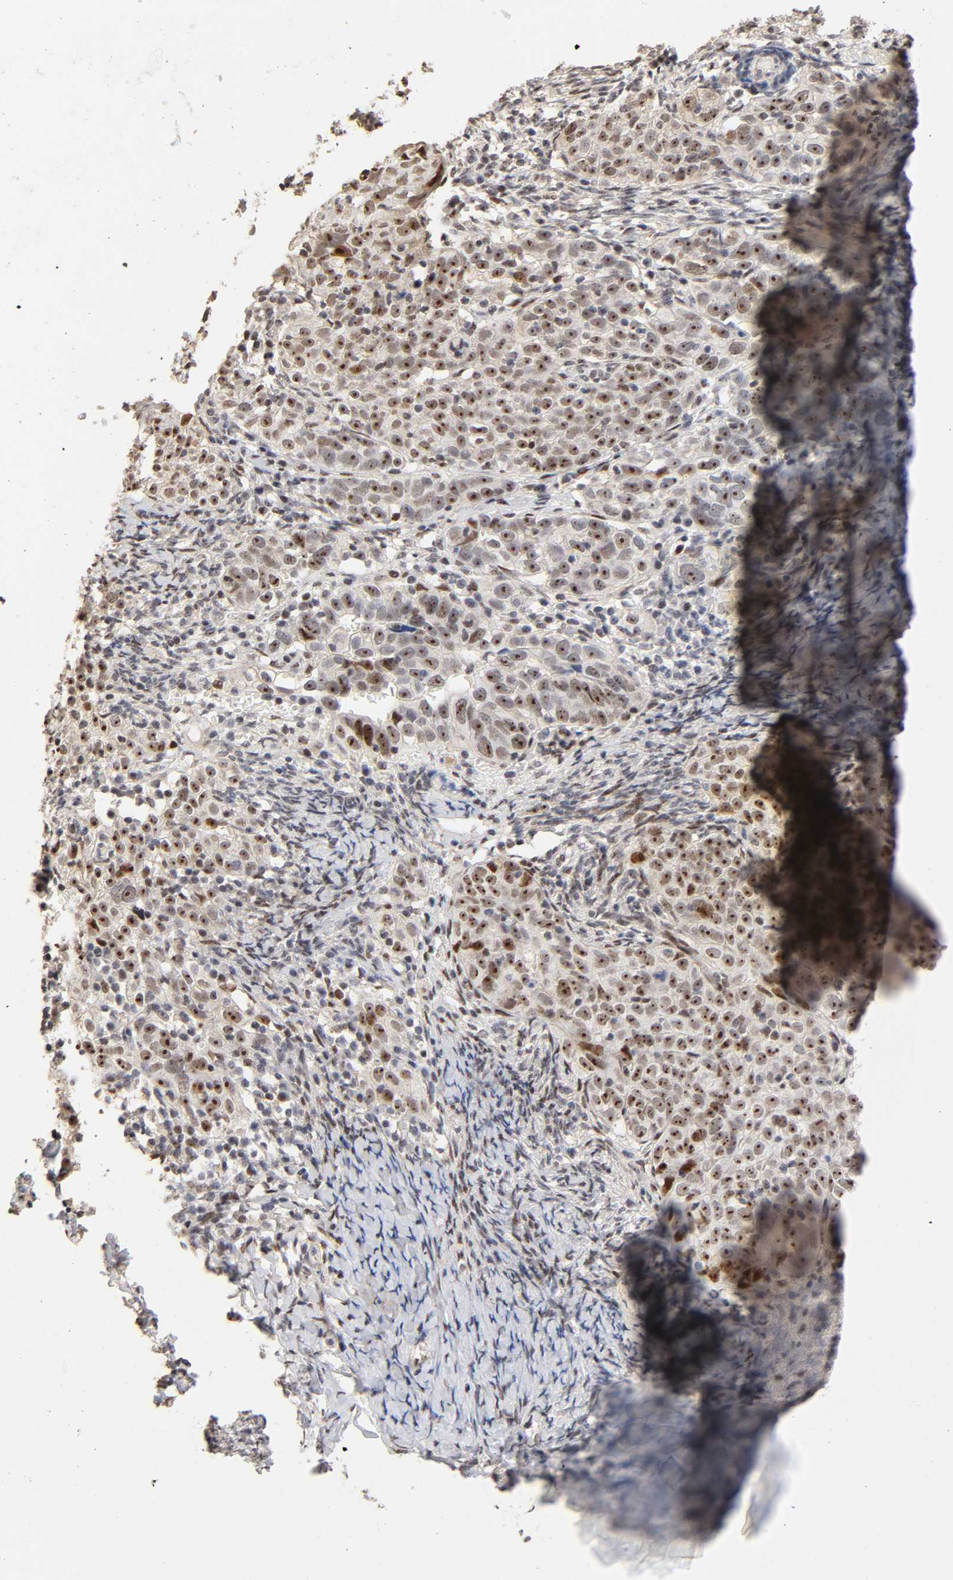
{"staining": {"intensity": "moderate", "quantity": ">75%", "location": "cytoplasmic/membranous,nuclear"}, "tissue": "ovarian cancer", "cell_type": "Tumor cells", "image_type": "cancer", "snomed": [{"axis": "morphology", "description": "Normal tissue, NOS"}, {"axis": "morphology", "description": "Cystadenocarcinoma, serous, NOS"}, {"axis": "topography", "description": "Ovary"}], "caption": "IHC (DAB) staining of ovarian cancer demonstrates moderate cytoplasmic/membranous and nuclear protein positivity in about >75% of tumor cells.", "gene": "TP53RK", "patient": {"sex": "female", "age": 62}}